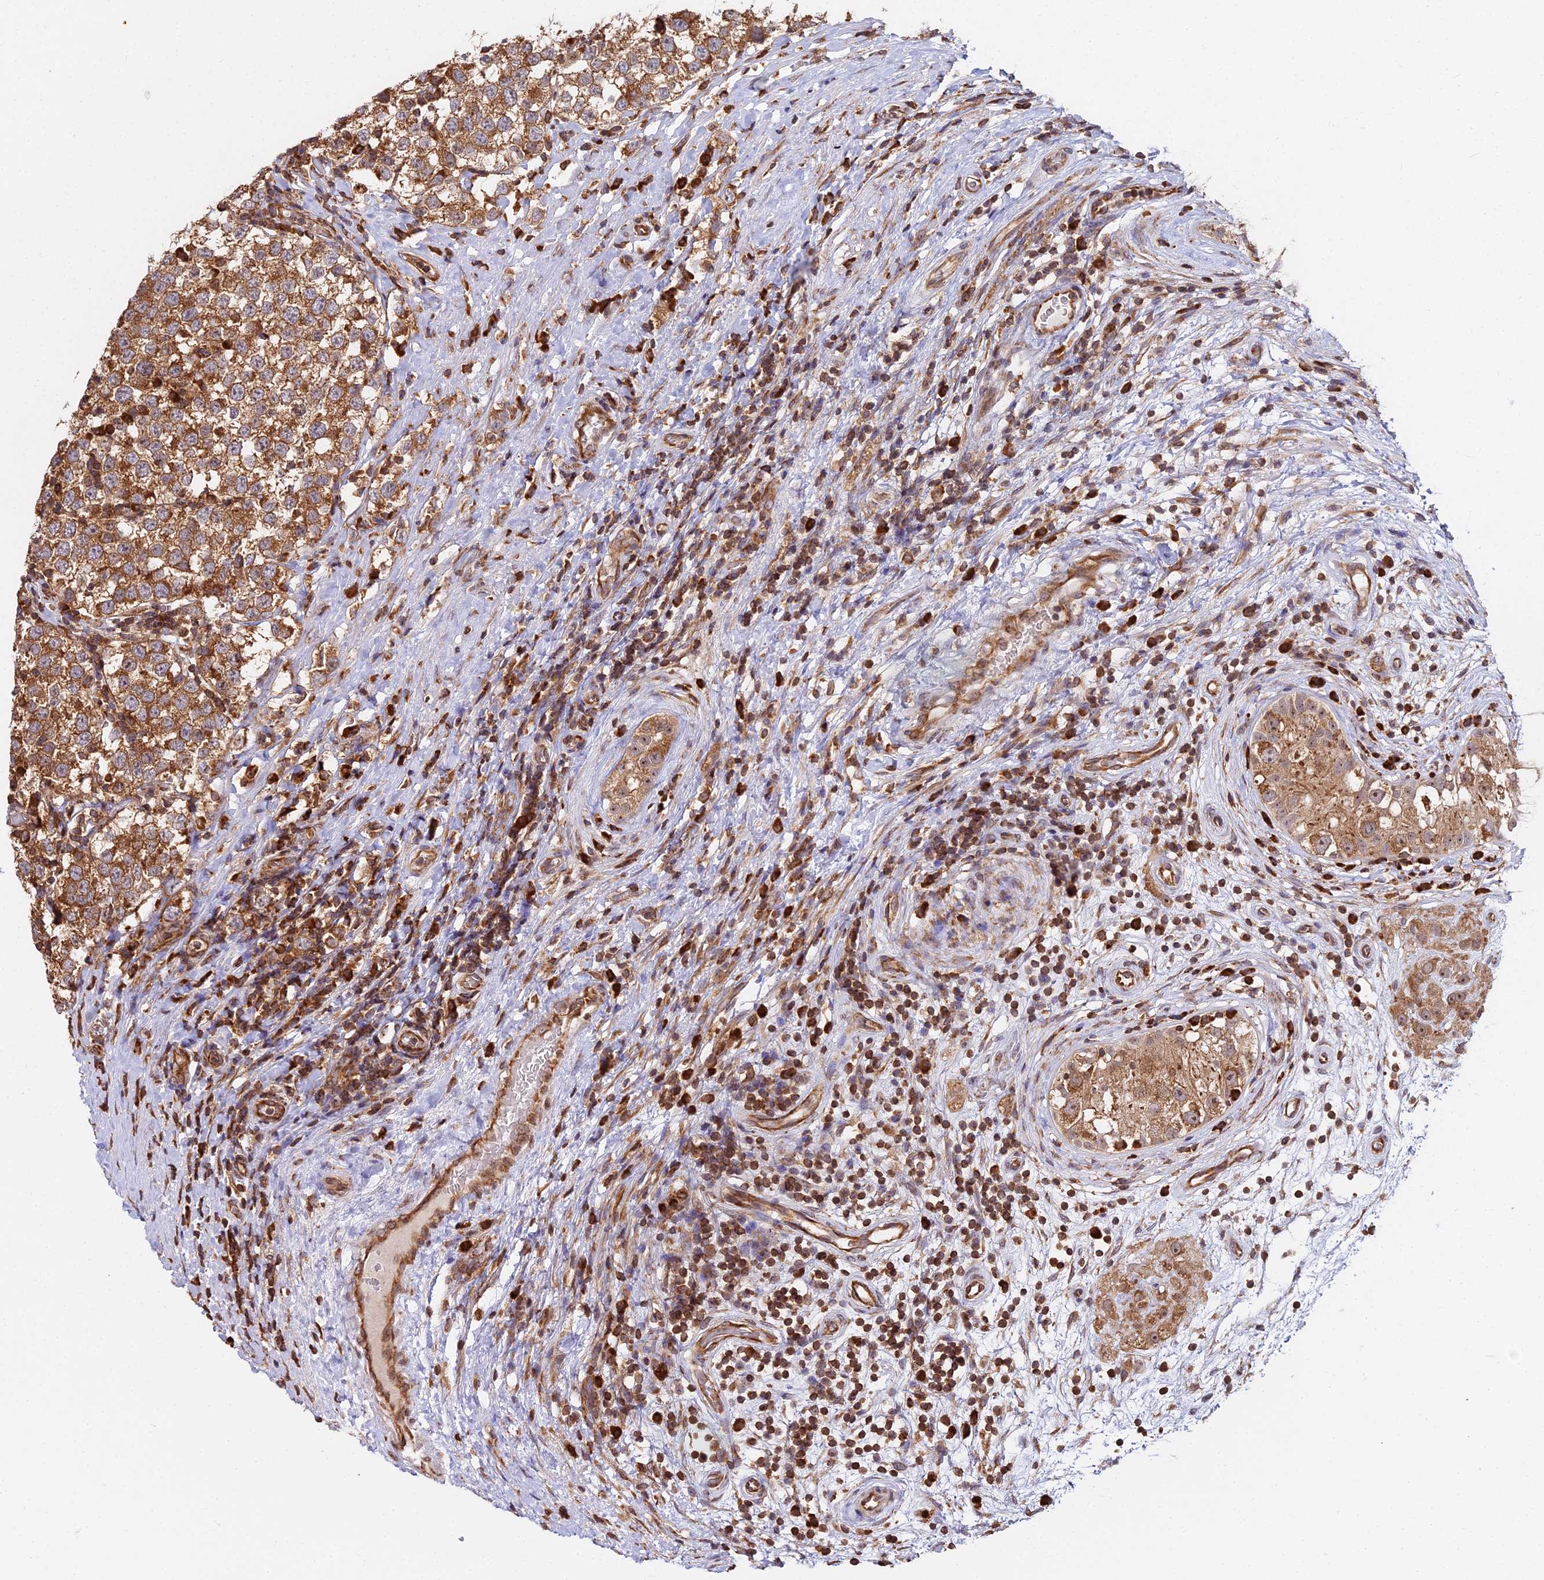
{"staining": {"intensity": "strong", "quantity": ">75%", "location": "cytoplasmic/membranous"}, "tissue": "testis cancer", "cell_type": "Tumor cells", "image_type": "cancer", "snomed": [{"axis": "morphology", "description": "Seminoma, NOS"}, {"axis": "topography", "description": "Testis"}], "caption": "This is an image of IHC staining of testis seminoma, which shows strong positivity in the cytoplasmic/membranous of tumor cells.", "gene": "RPL26", "patient": {"sex": "male", "age": 34}}